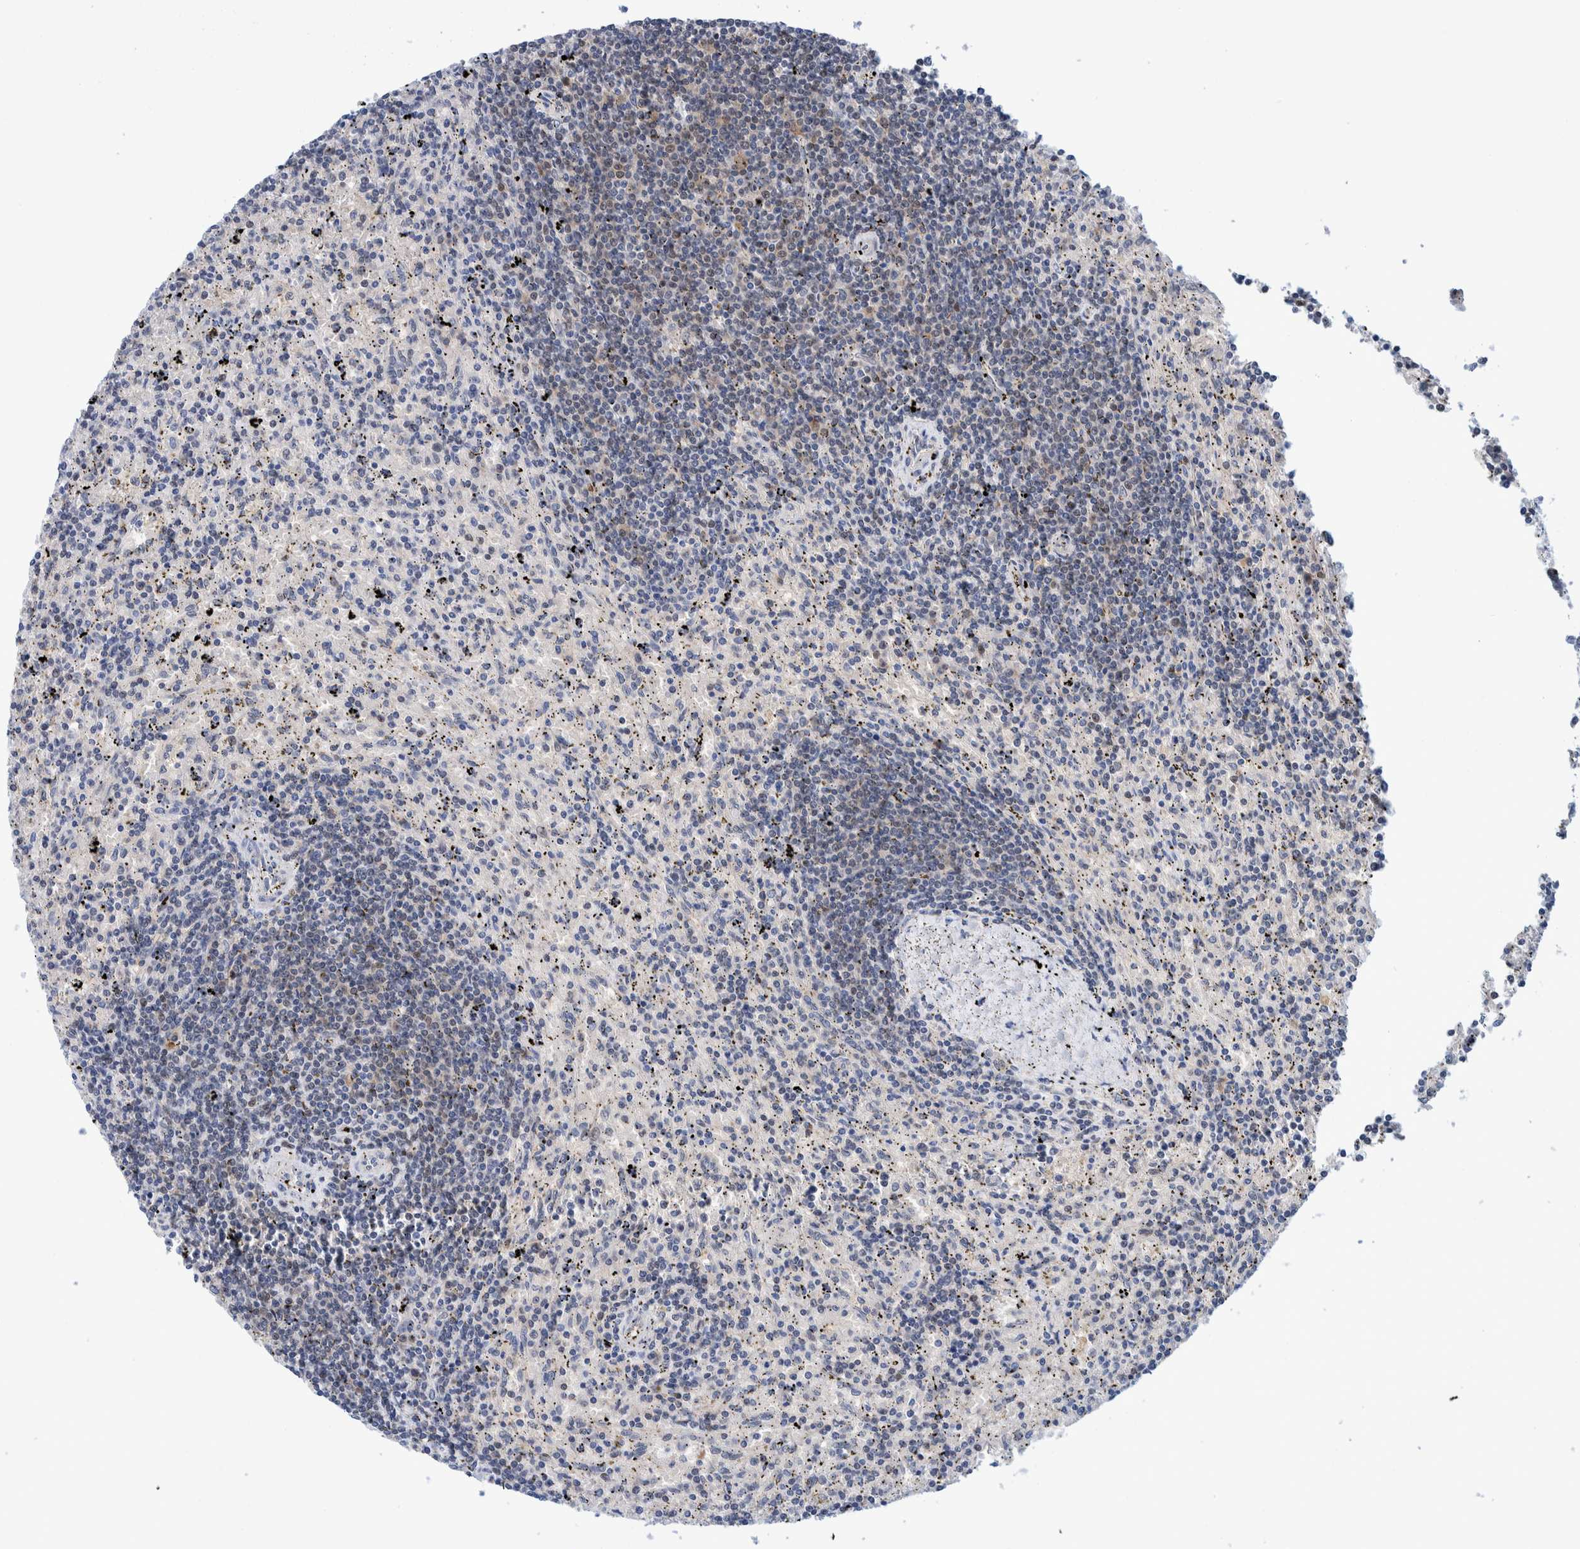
{"staining": {"intensity": "weak", "quantity": "<25%", "location": "nuclear"}, "tissue": "lymphoma", "cell_type": "Tumor cells", "image_type": "cancer", "snomed": [{"axis": "morphology", "description": "Malignant lymphoma, non-Hodgkin's type, Low grade"}, {"axis": "topography", "description": "Spleen"}], "caption": "IHC photomicrograph of human lymphoma stained for a protein (brown), which demonstrates no staining in tumor cells.", "gene": "PFAS", "patient": {"sex": "male", "age": 76}}